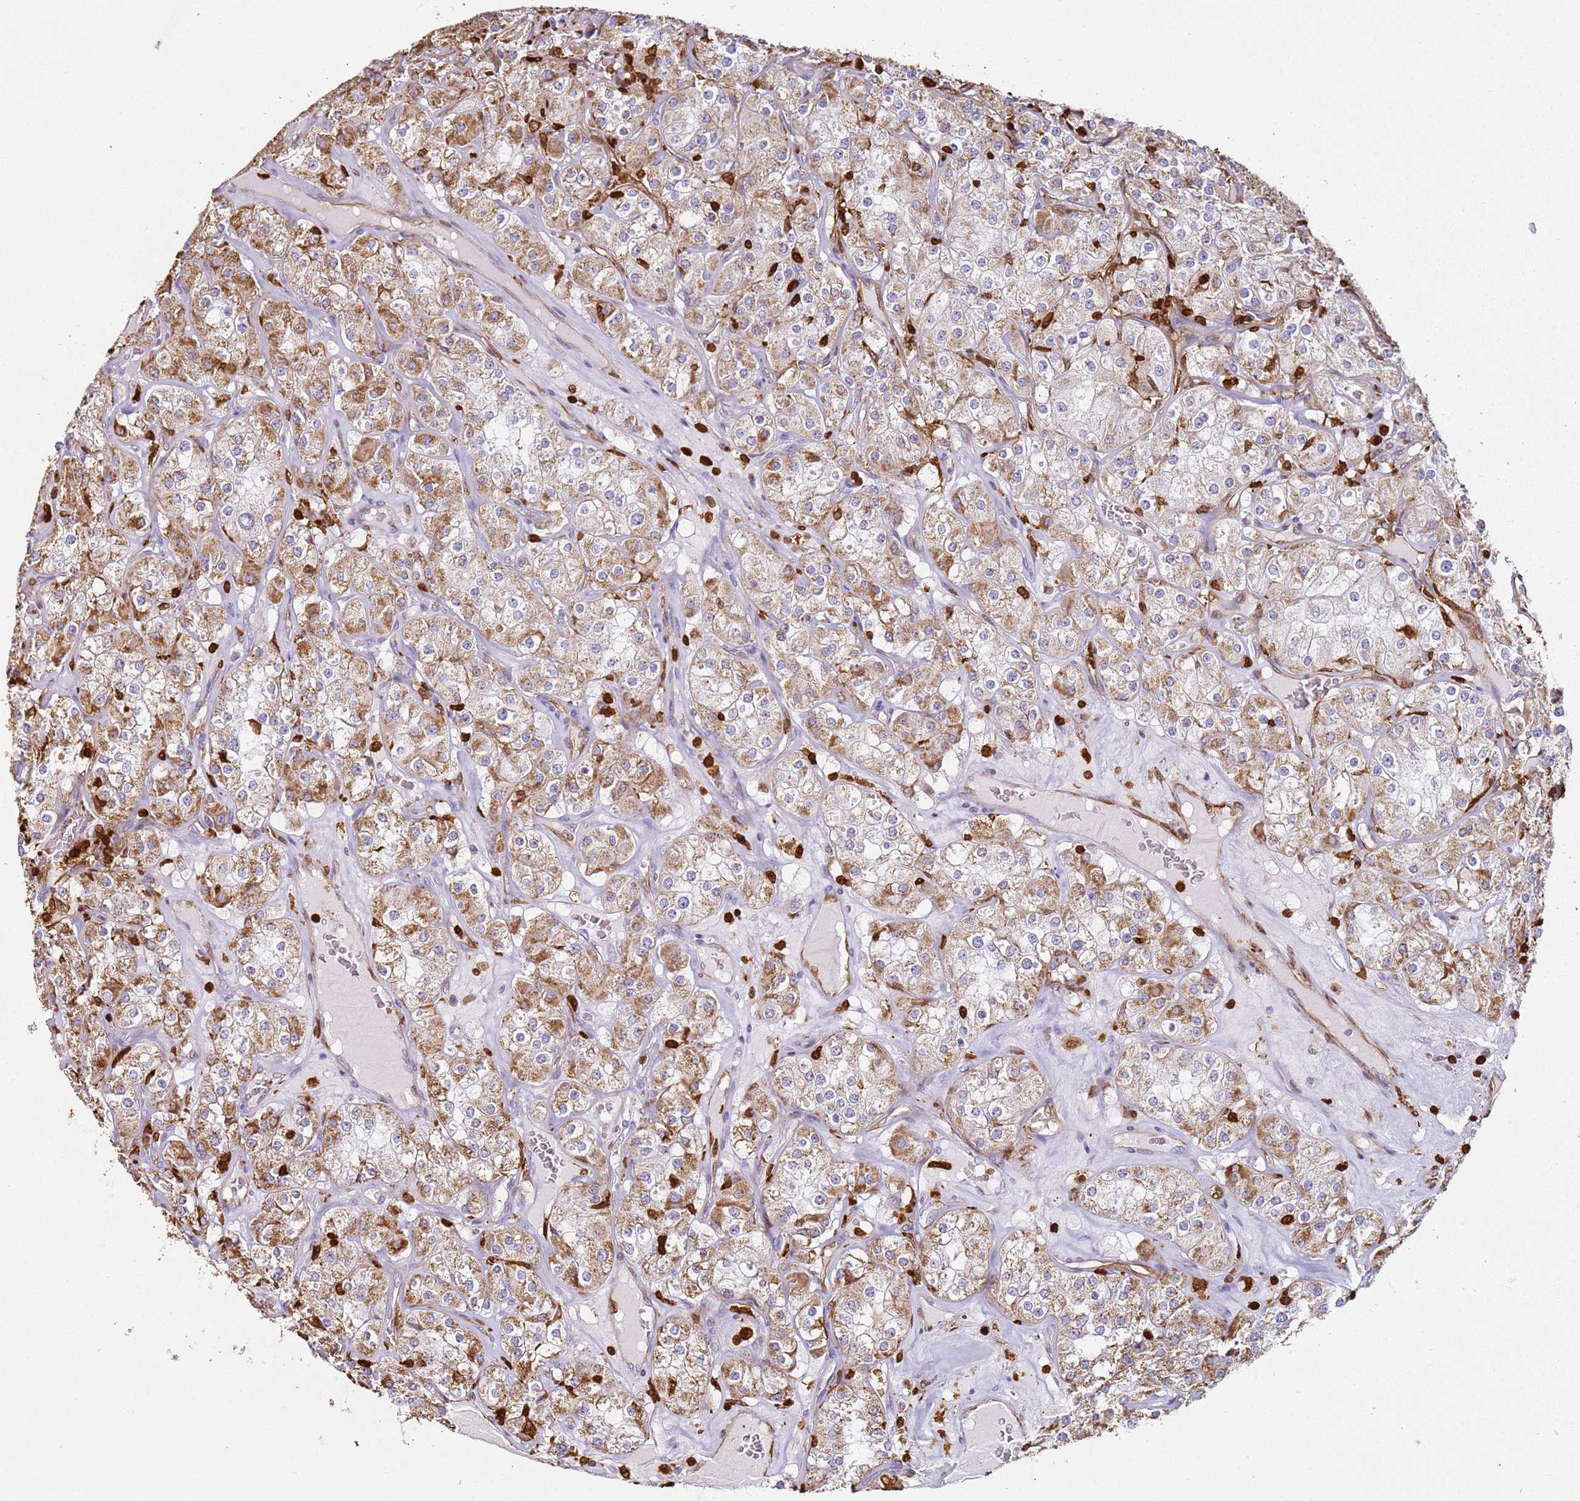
{"staining": {"intensity": "moderate", "quantity": "25%-75%", "location": "cytoplasmic/membranous"}, "tissue": "renal cancer", "cell_type": "Tumor cells", "image_type": "cancer", "snomed": [{"axis": "morphology", "description": "Adenocarcinoma, NOS"}, {"axis": "topography", "description": "Kidney"}], "caption": "This is a histology image of immunohistochemistry (IHC) staining of renal cancer, which shows moderate positivity in the cytoplasmic/membranous of tumor cells.", "gene": "S100A4", "patient": {"sex": "male", "age": 77}}